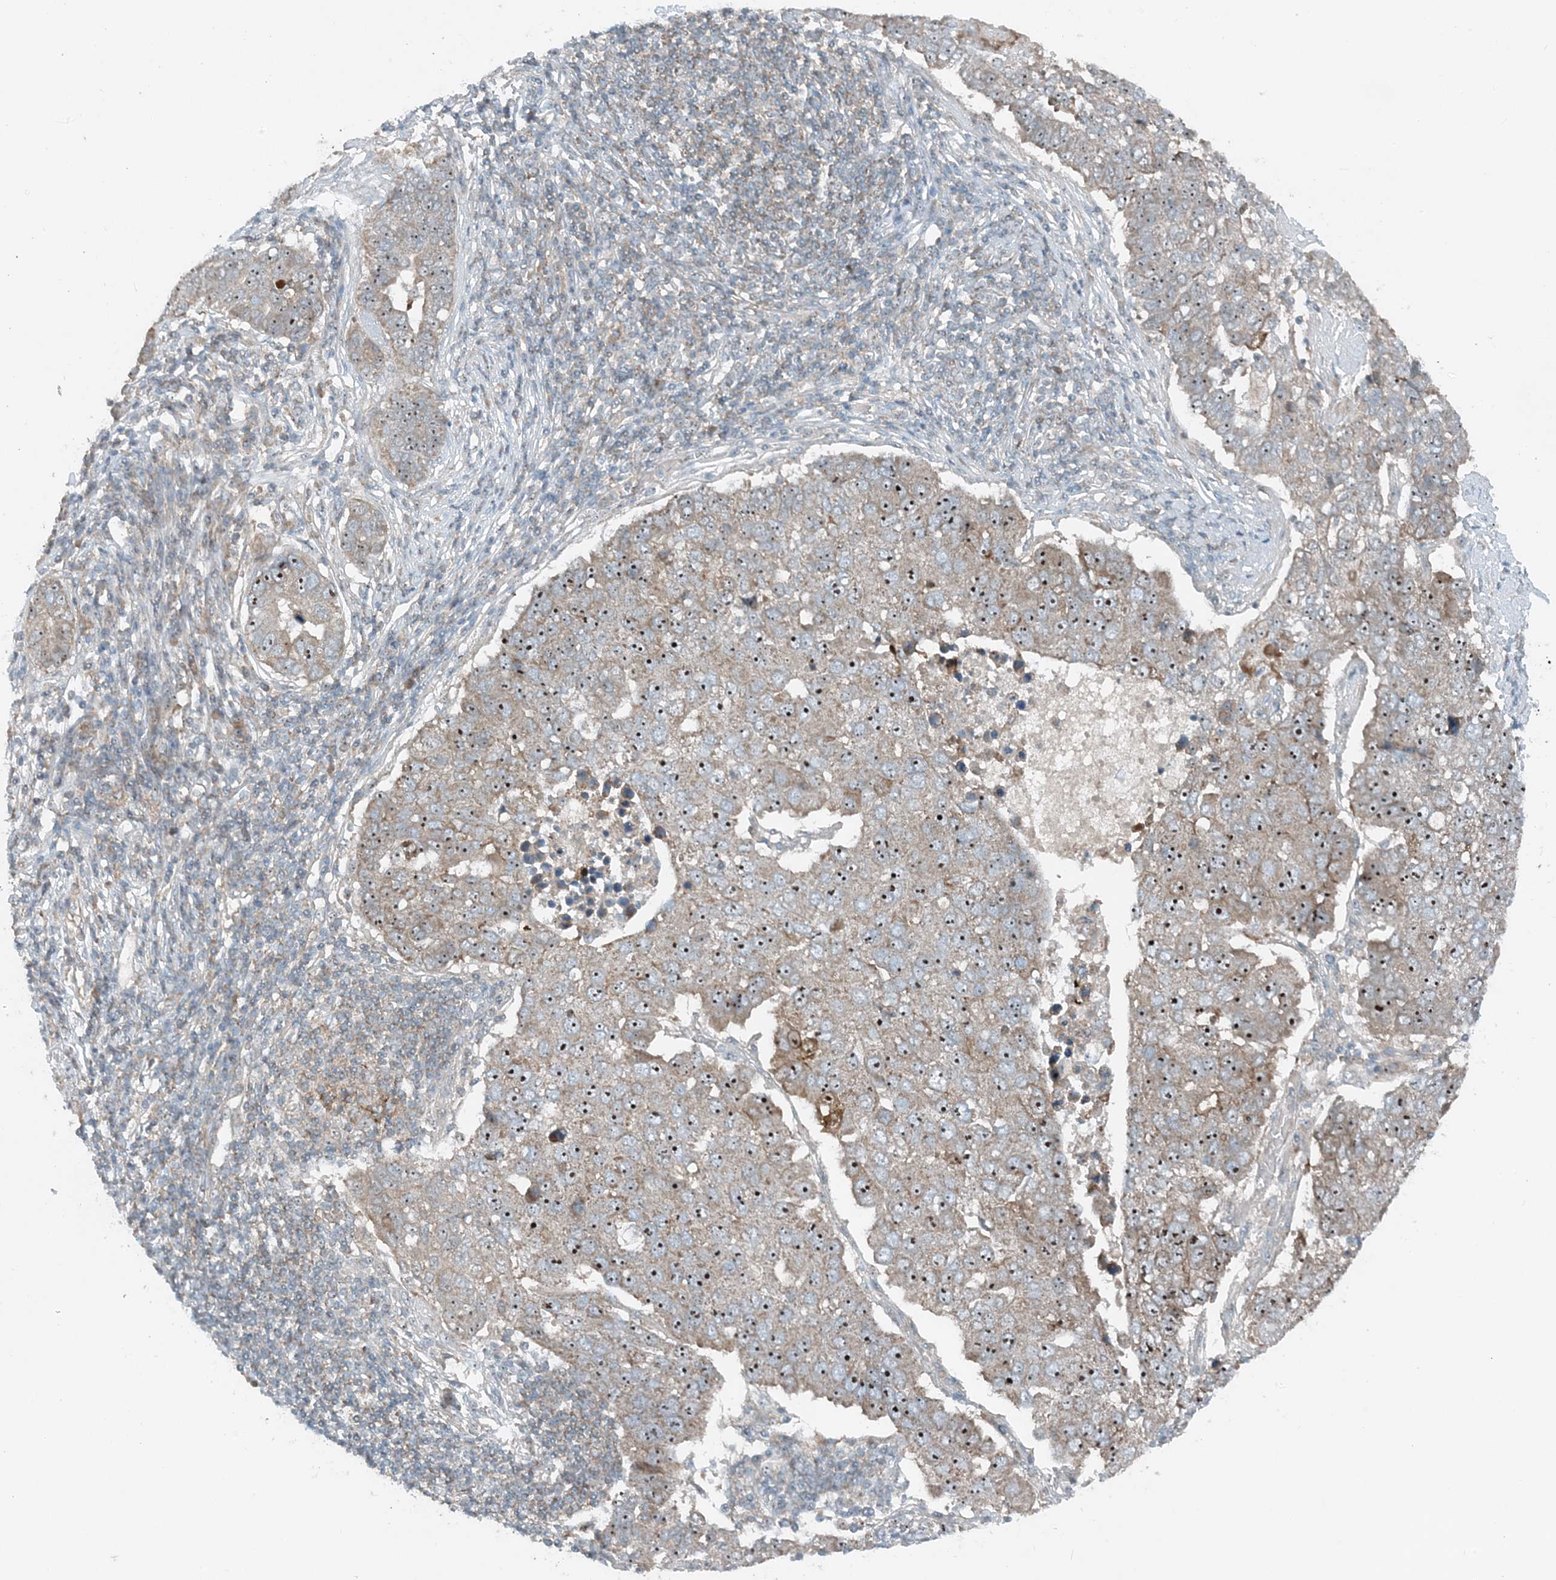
{"staining": {"intensity": "moderate", "quantity": ">75%", "location": "cytoplasmic/membranous,nuclear"}, "tissue": "pancreatic cancer", "cell_type": "Tumor cells", "image_type": "cancer", "snomed": [{"axis": "morphology", "description": "Adenocarcinoma, NOS"}, {"axis": "topography", "description": "Pancreas"}], "caption": "Pancreatic adenocarcinoma stained with a protein marker displays moderate staining in tumor cells.", "gene": "MITD1", "patient": {"sex": "female", "age": 61}}